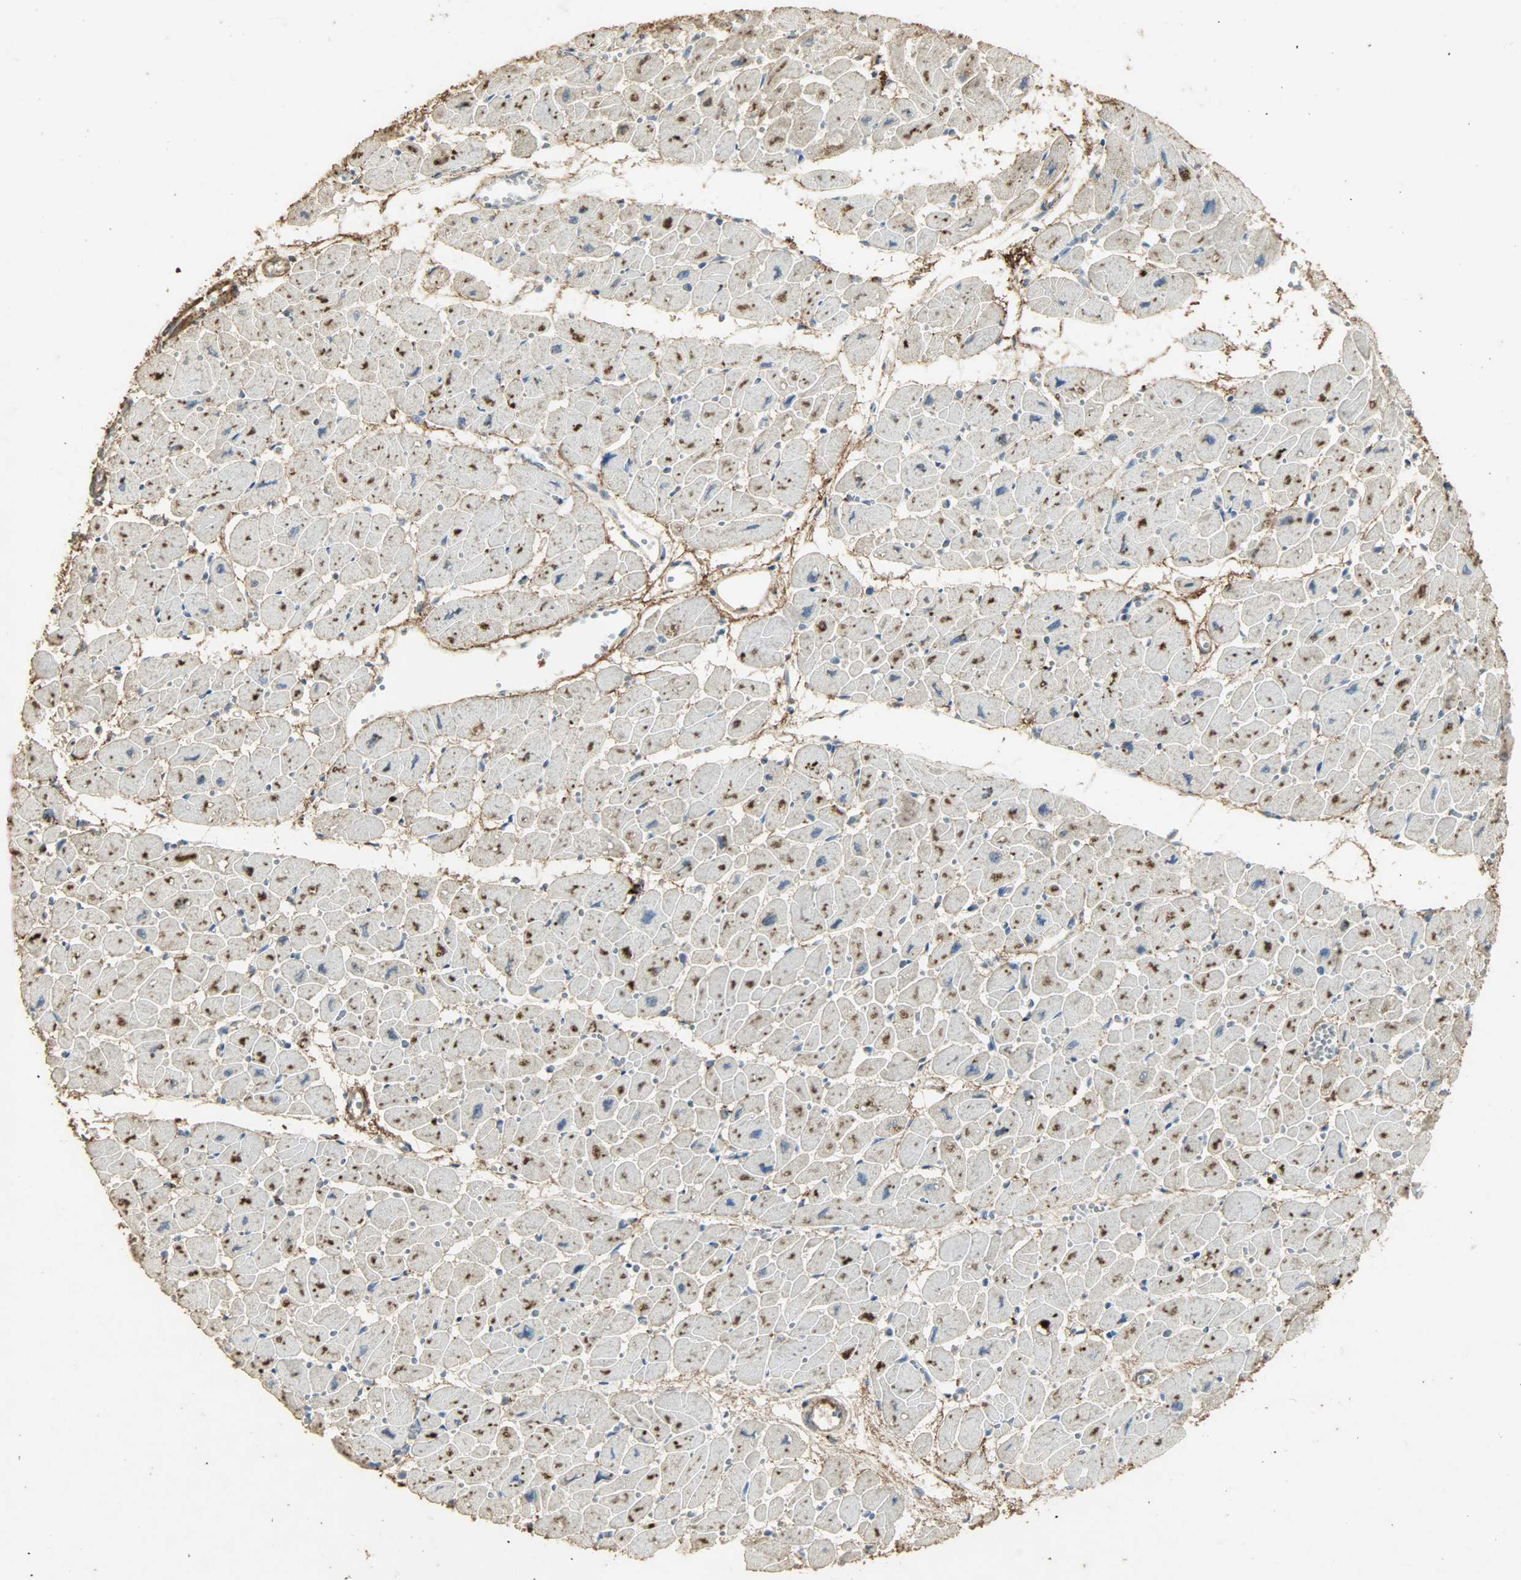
{"staining": {"intensity": "moderate", "quantity": "<25%", "location": "cytoplasmic/membranous"}, "tissue": "heart muscle", "cell_type": "Cardiomyocytes", "image_type": "normal", "snomed": [{"axis": "morphology", "description": "Normal tissue, NOS"}, {"axis": "topography", "description": "Heart"}], "caption": "Immunohistochemistry (IHC) photomicrograph of benign heart muscle stained for a protein (brown), which demonstrates low levels of moderate cytoplasmic/membranous expression in approximately <25% of cardiomyocytes.", "gene": "ASB9", "patient": {"sex": "female", "age": 54}}